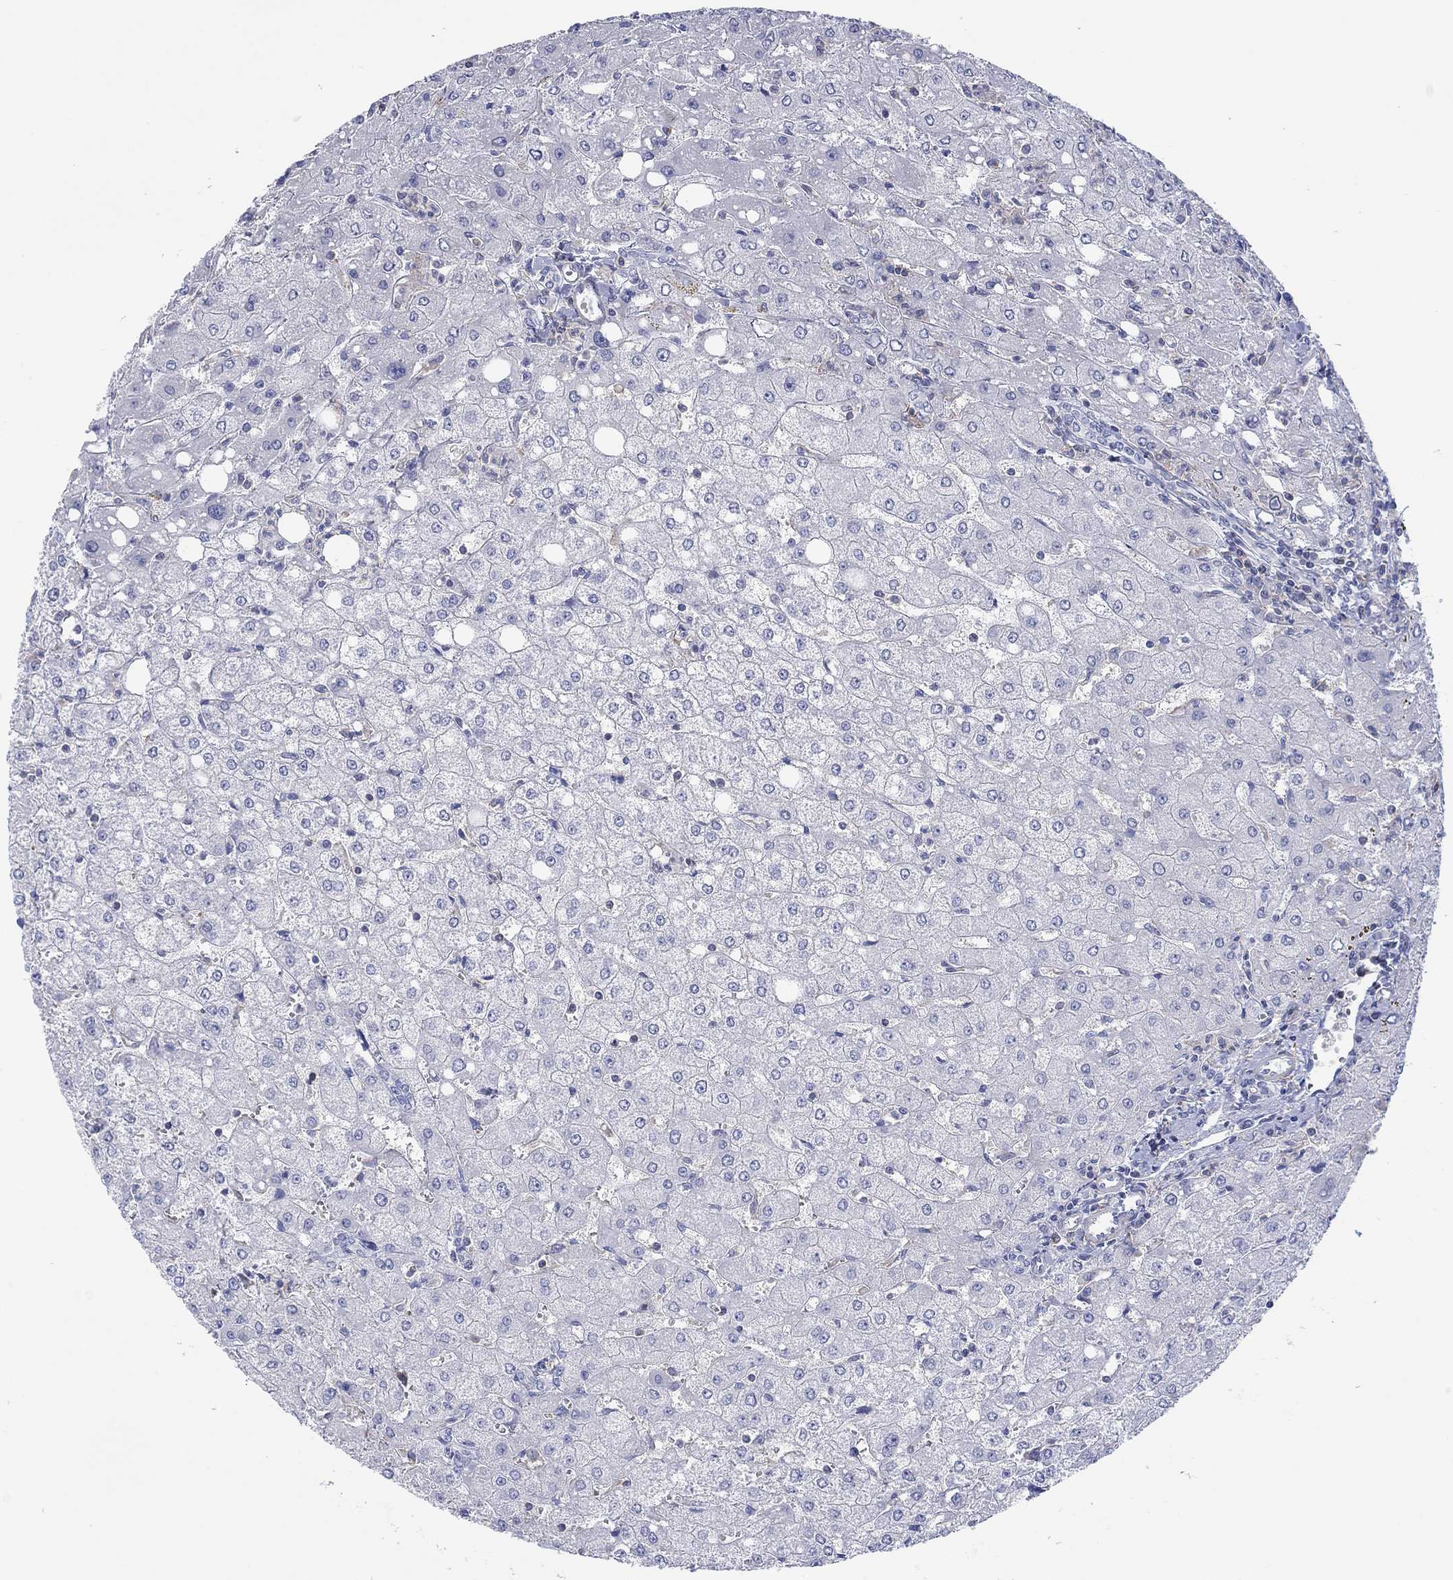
{"staining": {"intensity": "negative", "quantity": "none", "location": "none"}, "tissue": "liver", "cell_type": "Cholangiocytes", "image_type": "normal", "snomed": [{"axis": "morphology", "description": "Normal tissue, NOS"}, {"axis": "topography", "description": "Liver"}], "caption": "Human liver stained for a protein using immunohistochemistry (IHC) reveals no staining in cholangiocytes.", "gene": "PPIL6", "patient": {"sex": "female", "age": 53}}